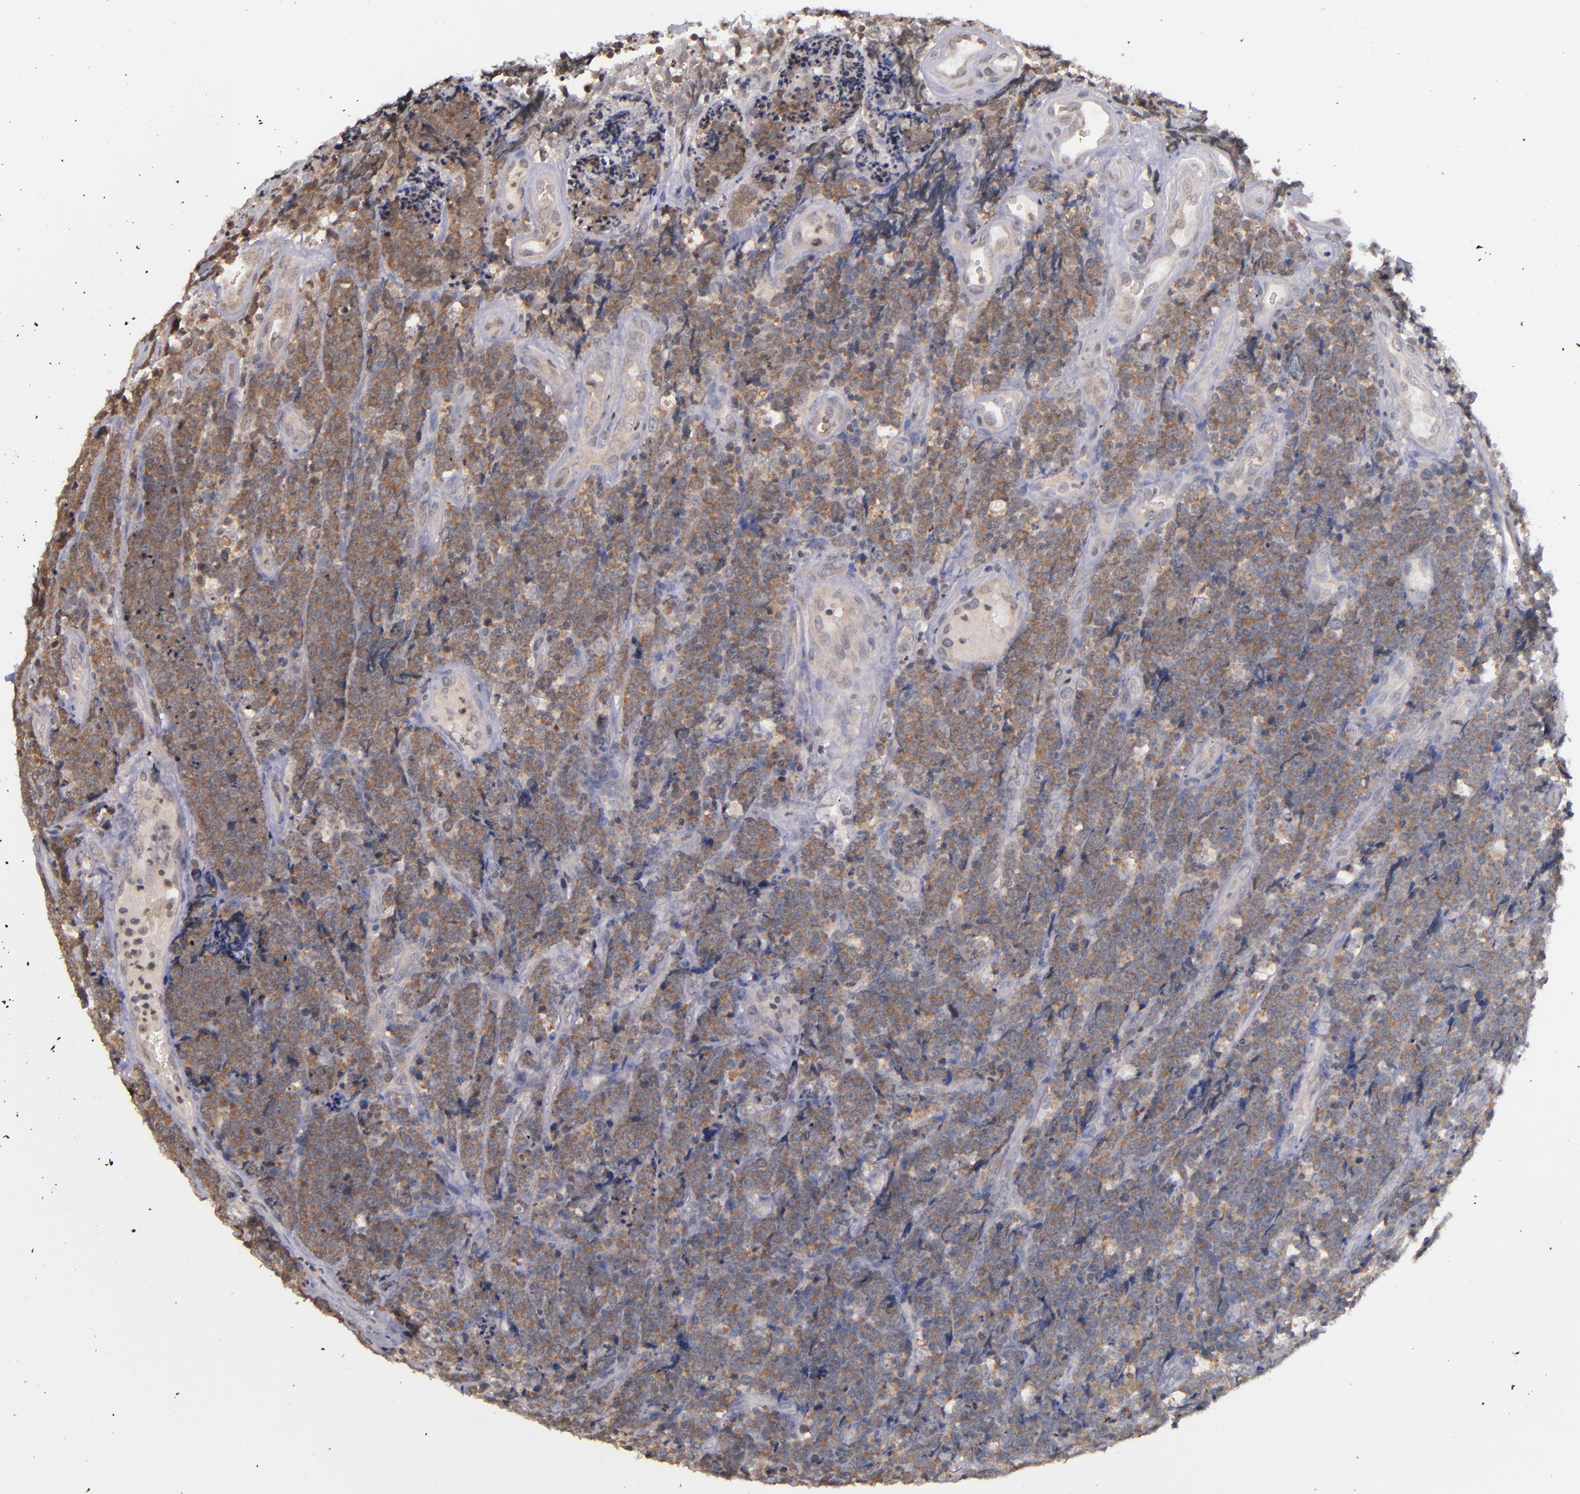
{"staining": {"intensity": "moderate", "quantity": ">75%", "location": "cytoplasmic/membranous"}, "tissue": "lymphoma", "cell_type": "Tumor cells", "image_type": "cancer", "snomed": [{"axis": "morphology", "description": "Malignant lymphoma, non-Hodgkin's type, High grade"}, {"axis": "topography", "description": "Small intestine"}, {"axis": "topography", "description": "Colon"}], "caption": "Malignant lymphoma, non-Hodgkin's type (high-grade) stained for a protein (brown) displays moderate cytoplasmic/membranous positive staining in approximately >75% of tumor cells.", "gene": "TSC2", "patient": {"sex": "male", "age": 8}}